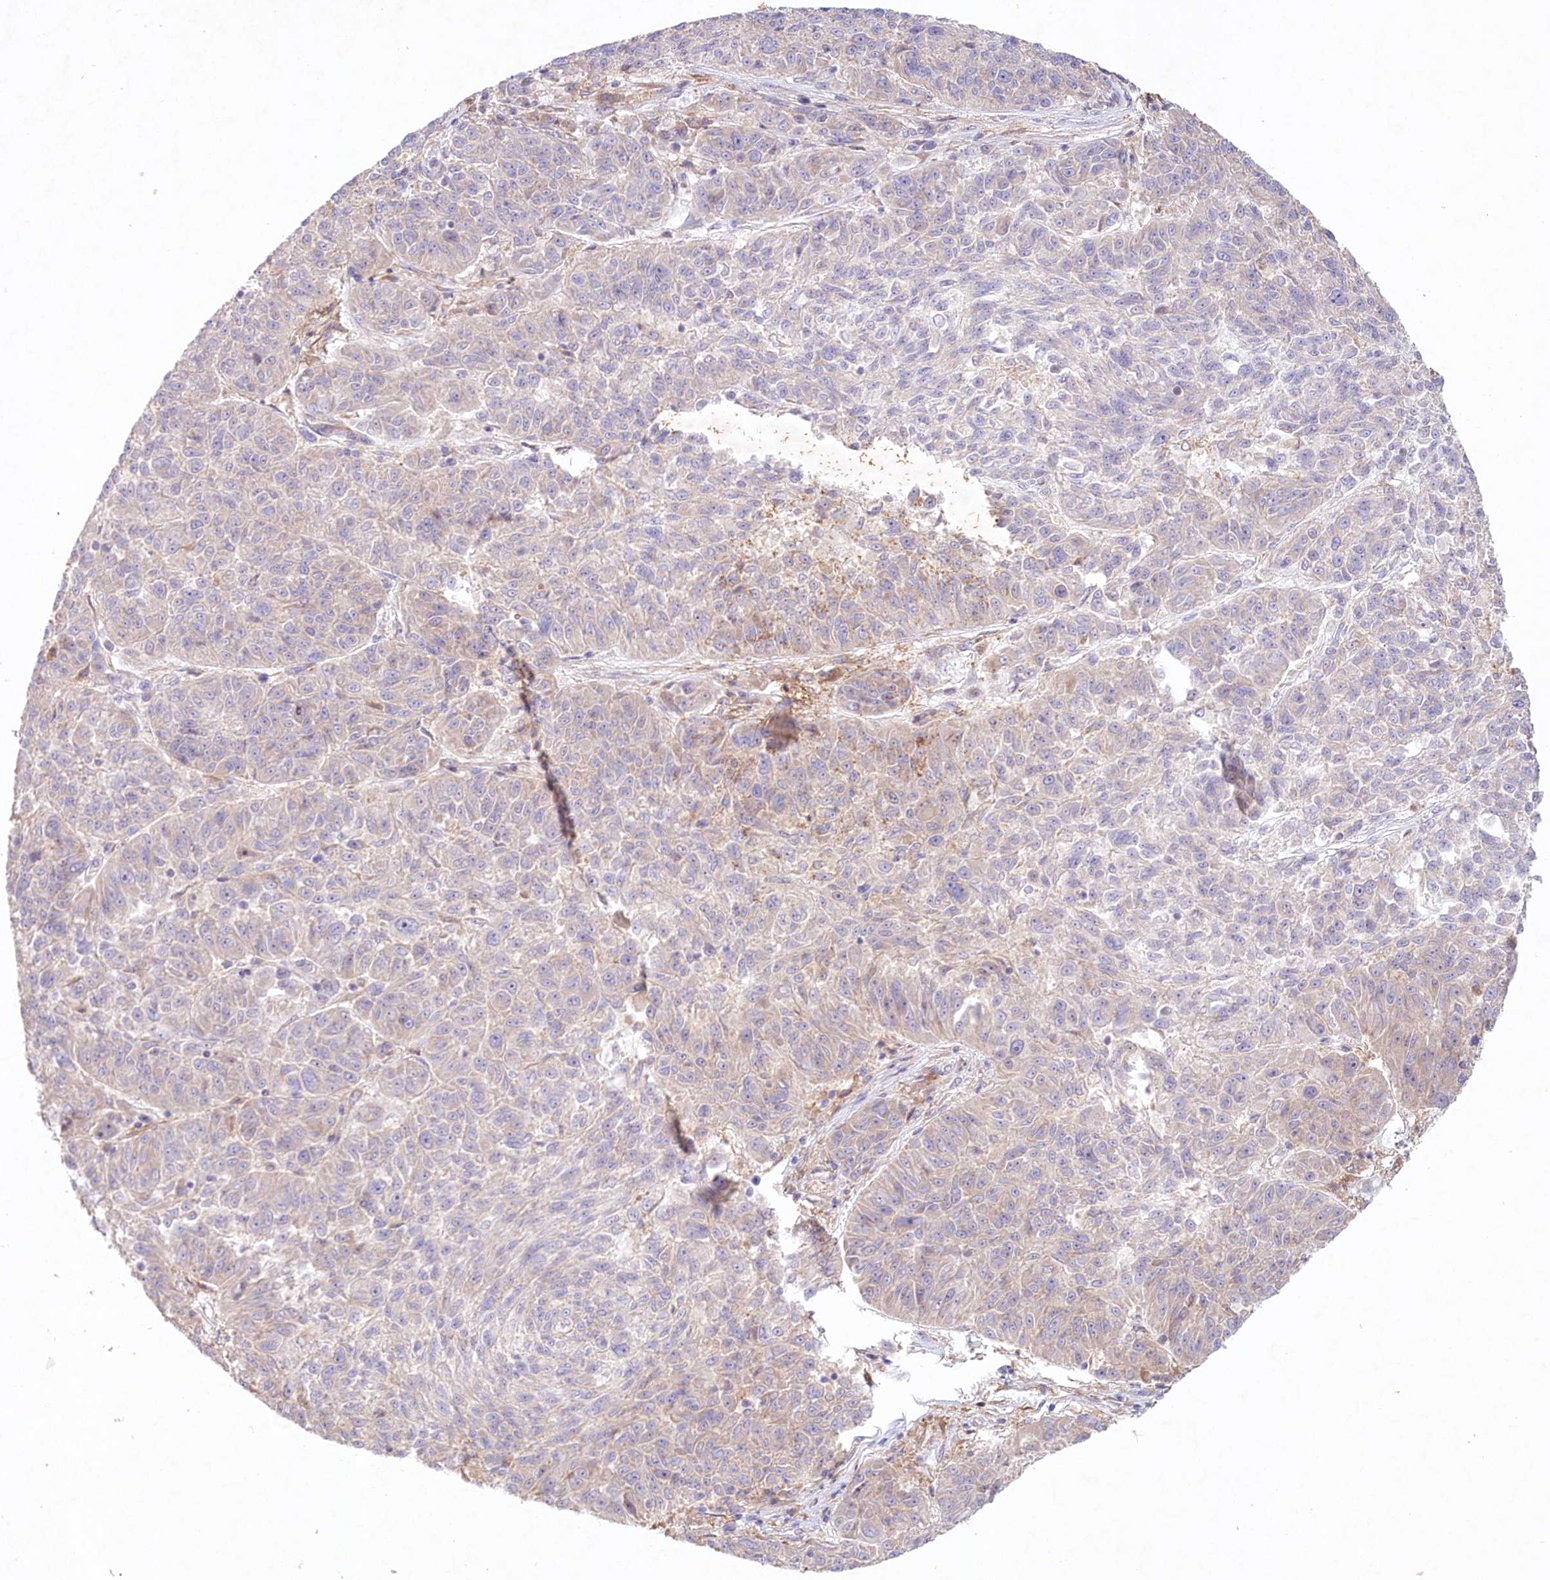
{"staining": {"intensity": "weak", "quantity": "<25%", "location": "cytoplasmic/membranous"}, "tissue": "melanoma", "cell_type": "Tumor cells", "image_type": "cancer", "snomed": [{"axis": "morphology", "description": "Malignant melanoma, NOS"}, {"axis": "topography", "description": "Skin"}], "caption": "This is a micrograph of immunohistochemistry staining of malignant melanoma, which shows no staining in tumor cells.", "gene": "TNIP1", "patient": {"sex": "male", "age": 53}}